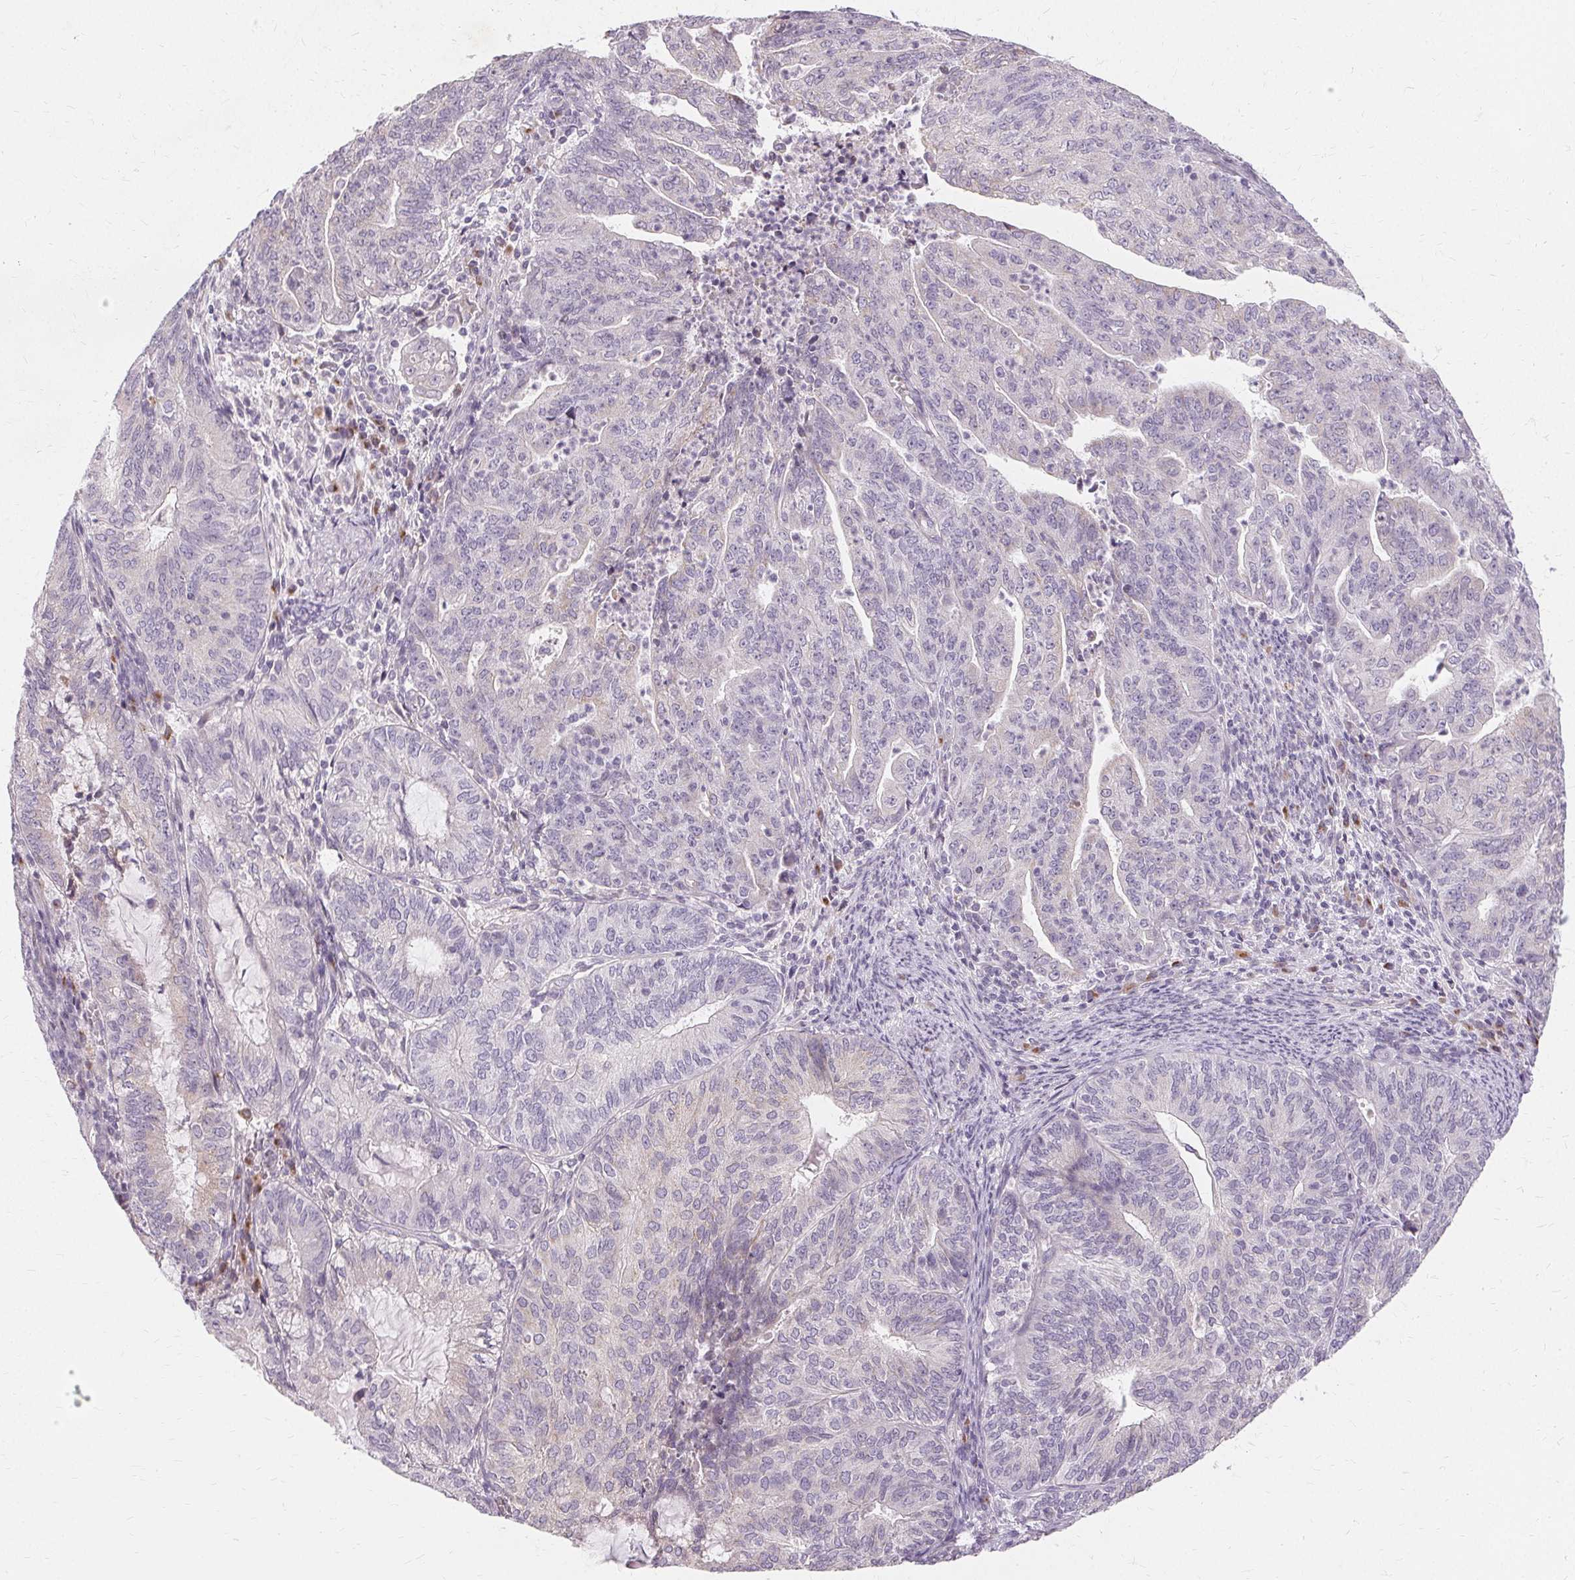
{"staining": {"intensity": "negative", "quantity": "none", "location": "none"}, "tissue": "endometrial cancer", "cell_type": "Tumor cells", "image_type": "cancer", "snomed": [{"axis": "morphology", "description": "Adenocarcinoma, NOS"}, {"axis": "topography", "description": "Endometrium"}], "caption": "DAB immunohistochemical staining of endometrial cancer exhibits no significant staining in tumor cells.", "gene": "FCRL3", "patient": {"sex": "female", "age": 82}}